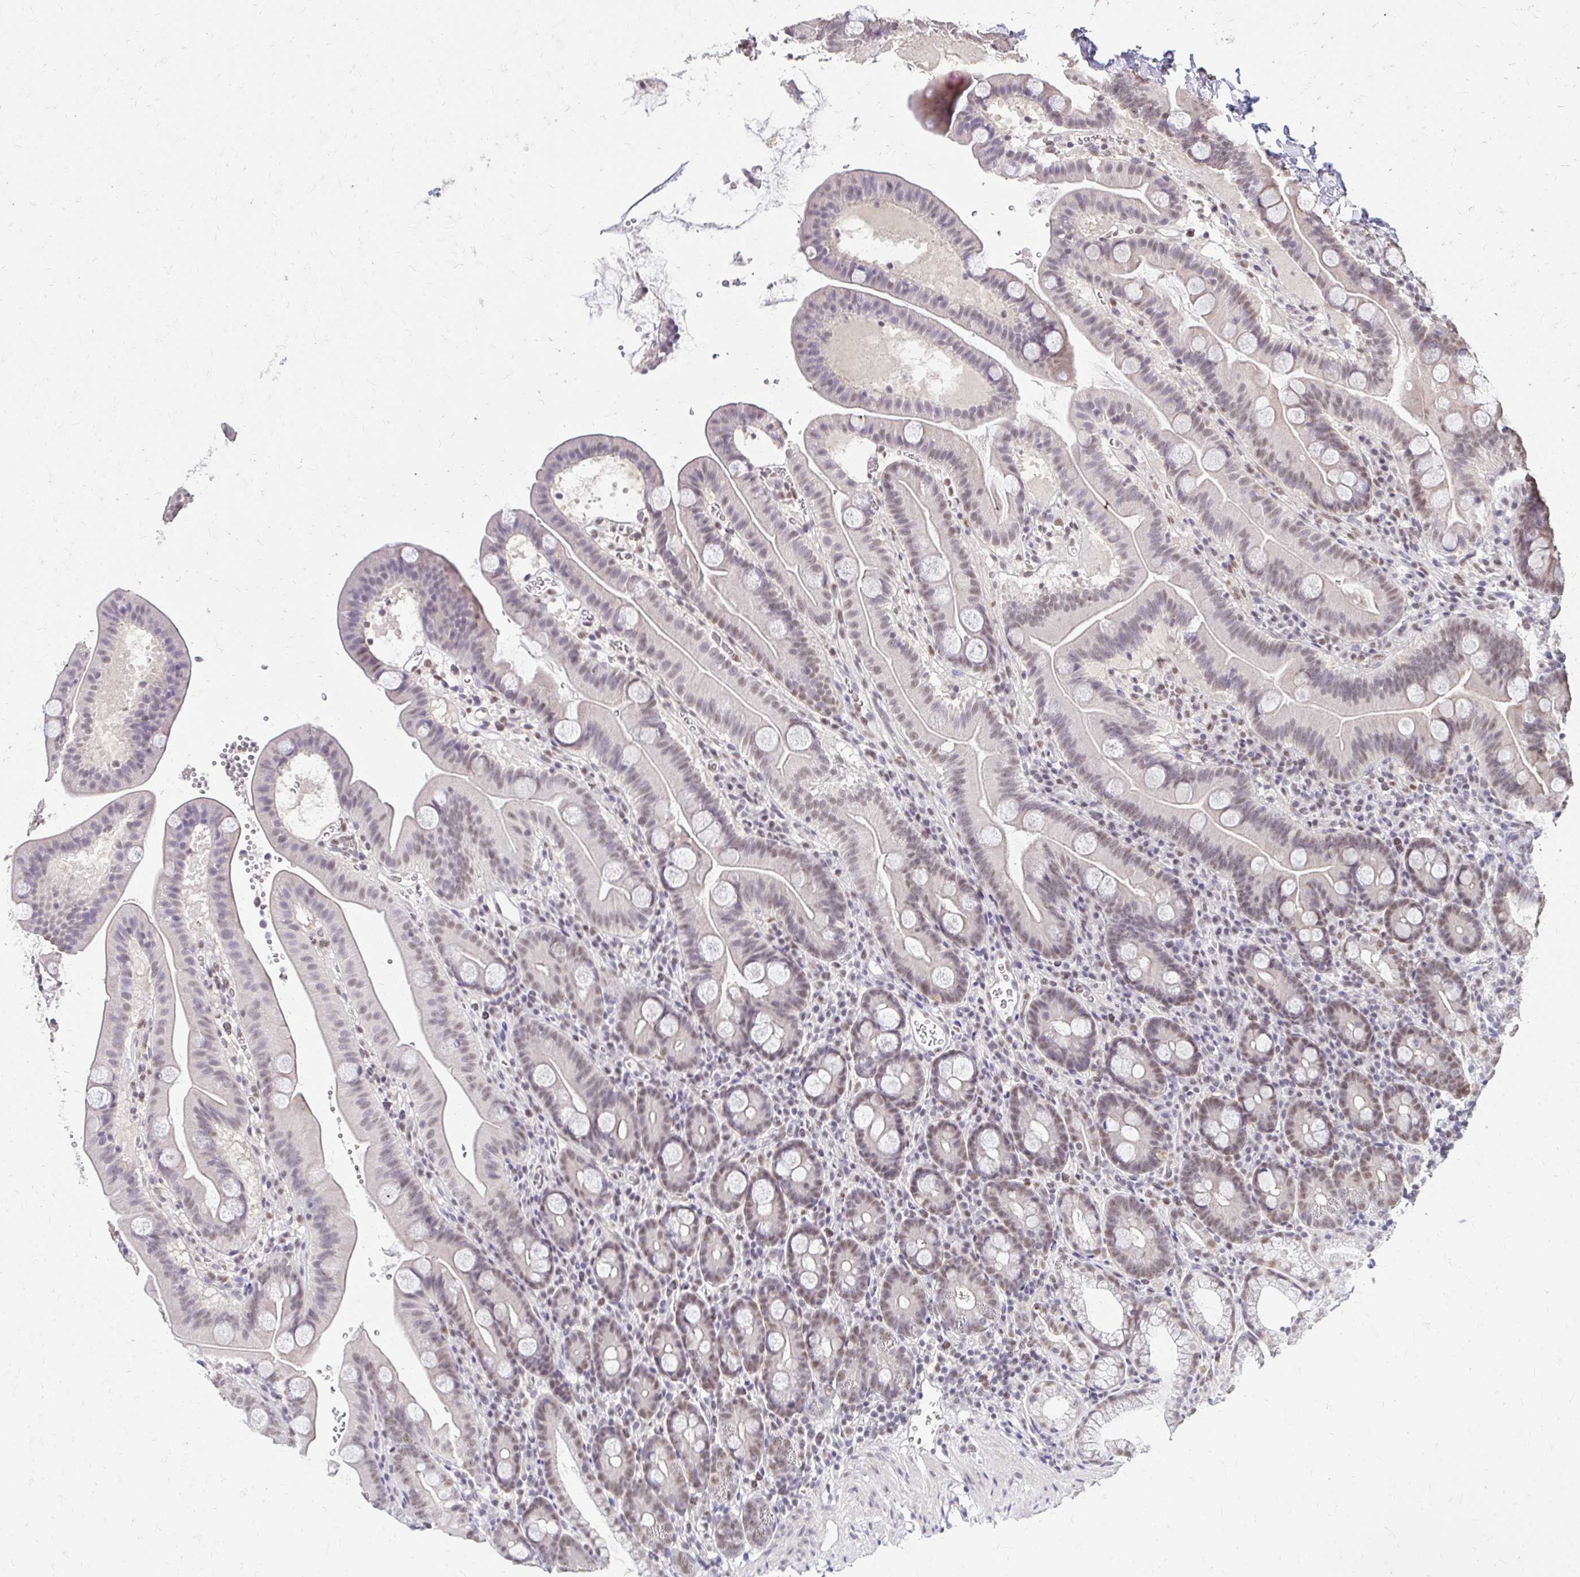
{"staining": {"intensity": "weak", "quantity": "25%-75%", "location": "nuclear"}, "tissue": "duodenum", "cell_type": "Glandular cells", "image_type": "normal", "snomed": [{"axis": "morphology", "description": "Normal tissue, NOS"}, {"axis": "topography", "description": "Duodenum"}], "caption": "High-magnification brightfield microscopy of normal duodenum stained with DAB (brown) and counterstained with hematoxylin (blue). glandular cells exhibit weak nuclear expression is present in about25%-75% of cells.", "gene": "RIMS4", "patient": {"sex": "male", "age": 59}}